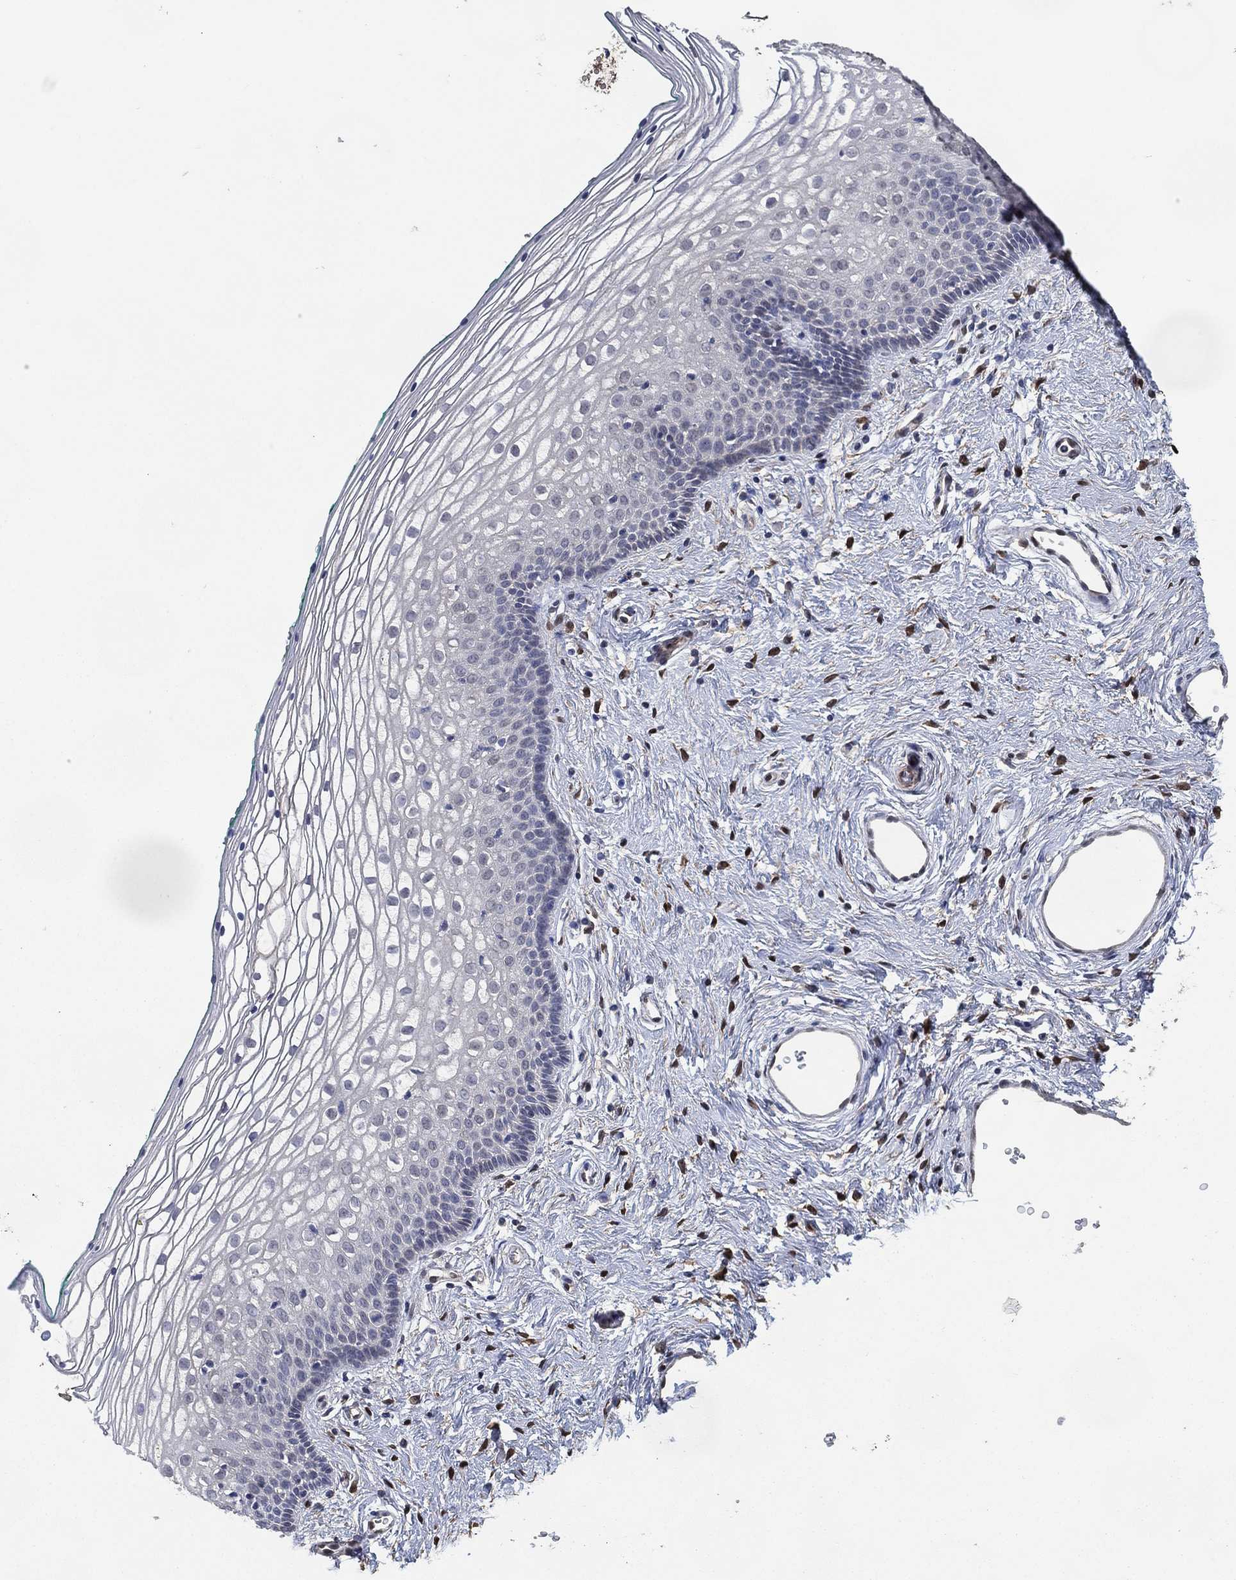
{"staining": {"intensity": "negative", "quantity": "none", "location": "none"}, "tissue": "vagina", "cell_type": "Squamous epithelial cells", "image_type": "normal", "snomed": [{"axis": "morphology", "description": "Normal tissue, NOS"}, {"axis": "topography", "description": "Vagina"}], "caption": "Immunohistochemistry image of benign vagina: vagina stained with DAB (3,3'-diaminobenzidine) shows no significant protein positivity in squamous epithelial cells. Brightfield microscopy of IHC stained with DAB (3,3'-diaminobenzidine) (brown) and hematoxylin (blue), captured at high magnification.", "gene": "AK1", "patient": {"sex": "female", "age": 36}}